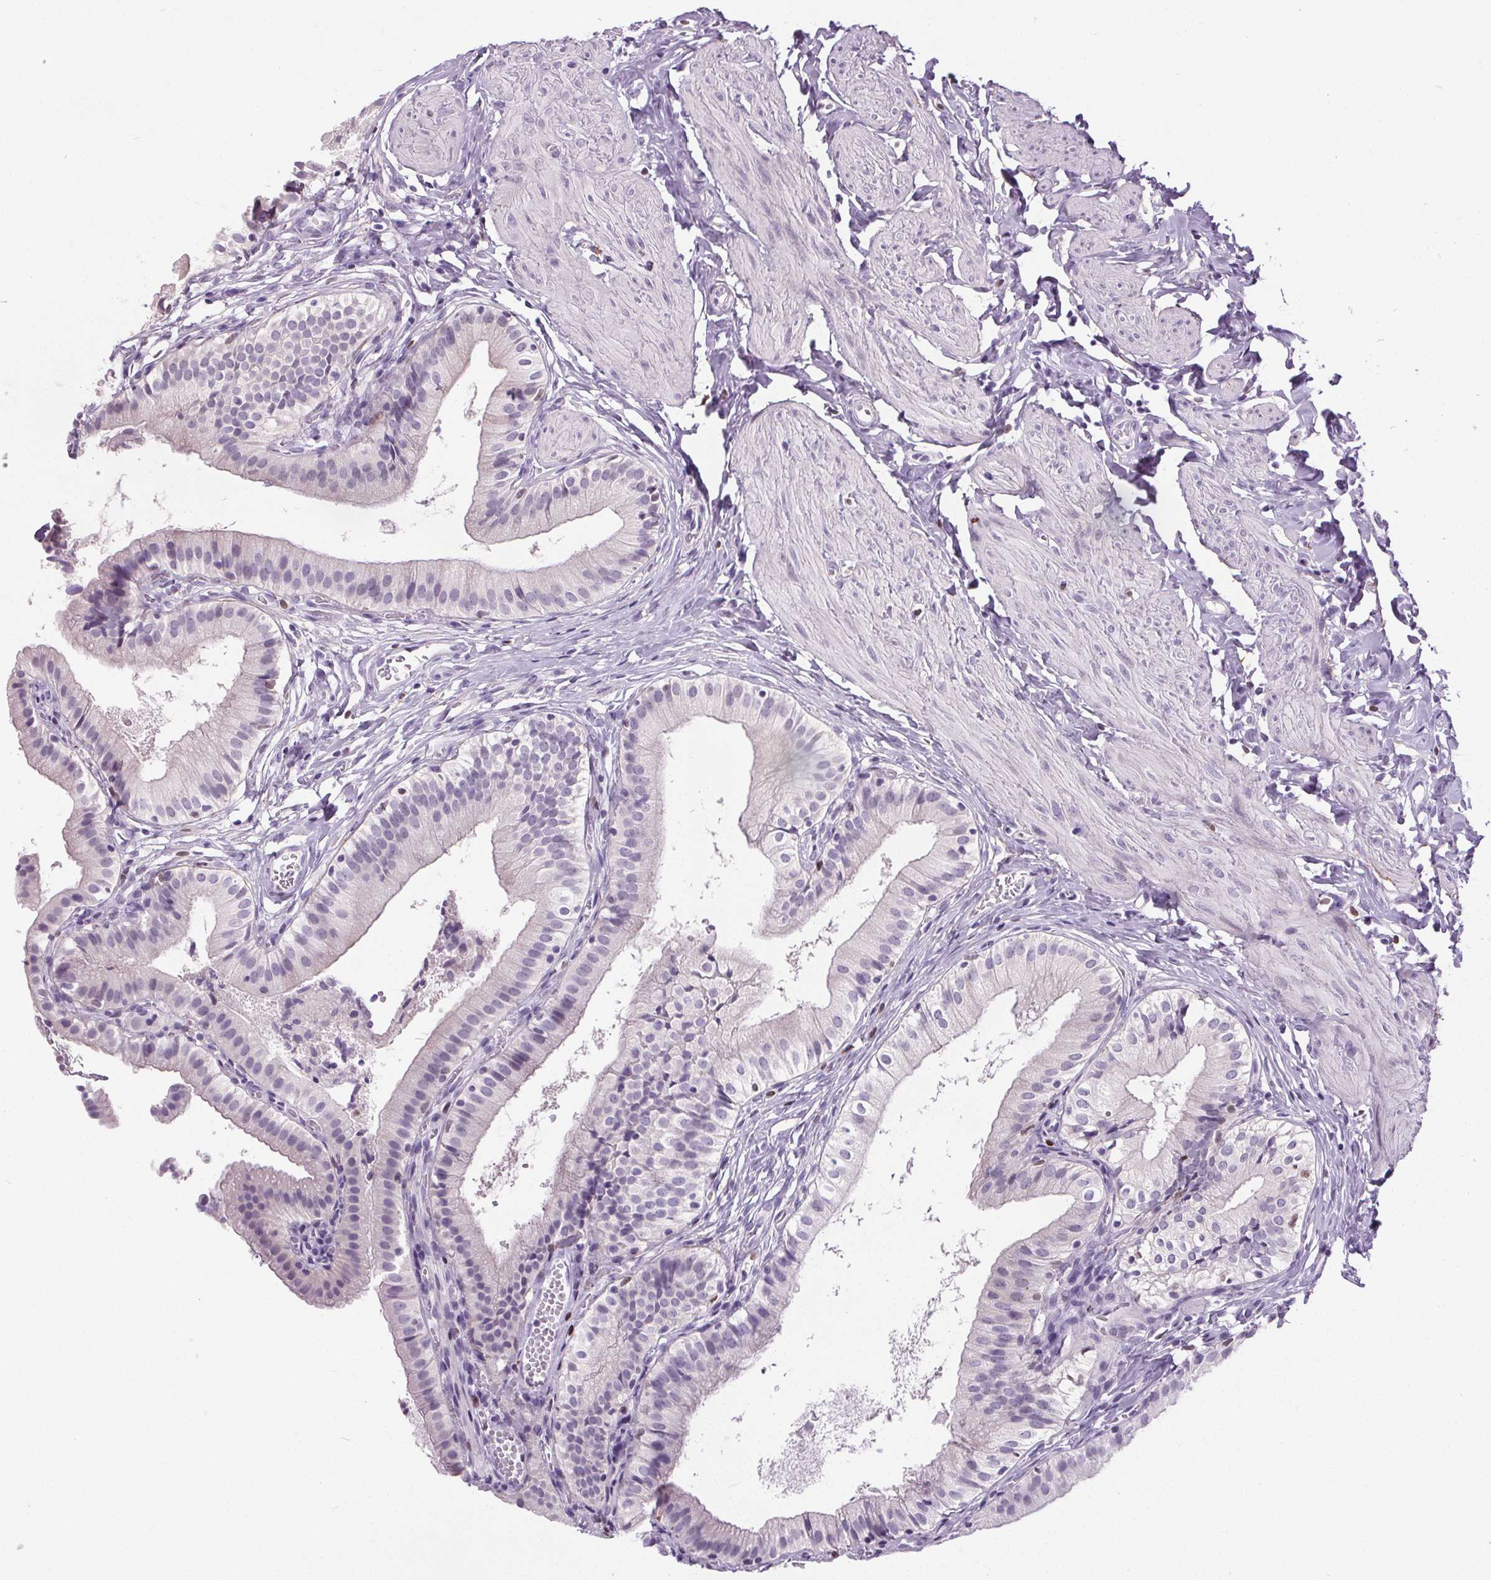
{"staining": {"intensity": "negative", "quantity": "none", "location": "none"}, "tissue": "gallbladder", "cell_type": "Glandular cells", "image_type": "normal", "snomed": [{"axis": "morphology", "description": "Normal tissue, NOS"}, {"axis": "topography", "description": "Gallbladder"}], "caption": "High power microscopy micrograph of an IHC micrograph of unremarkable gallbladder, revealing no significant positivity in glandular cells.", "gene": "TMEM240", "patient": {"sex": "female", "age": 47}}